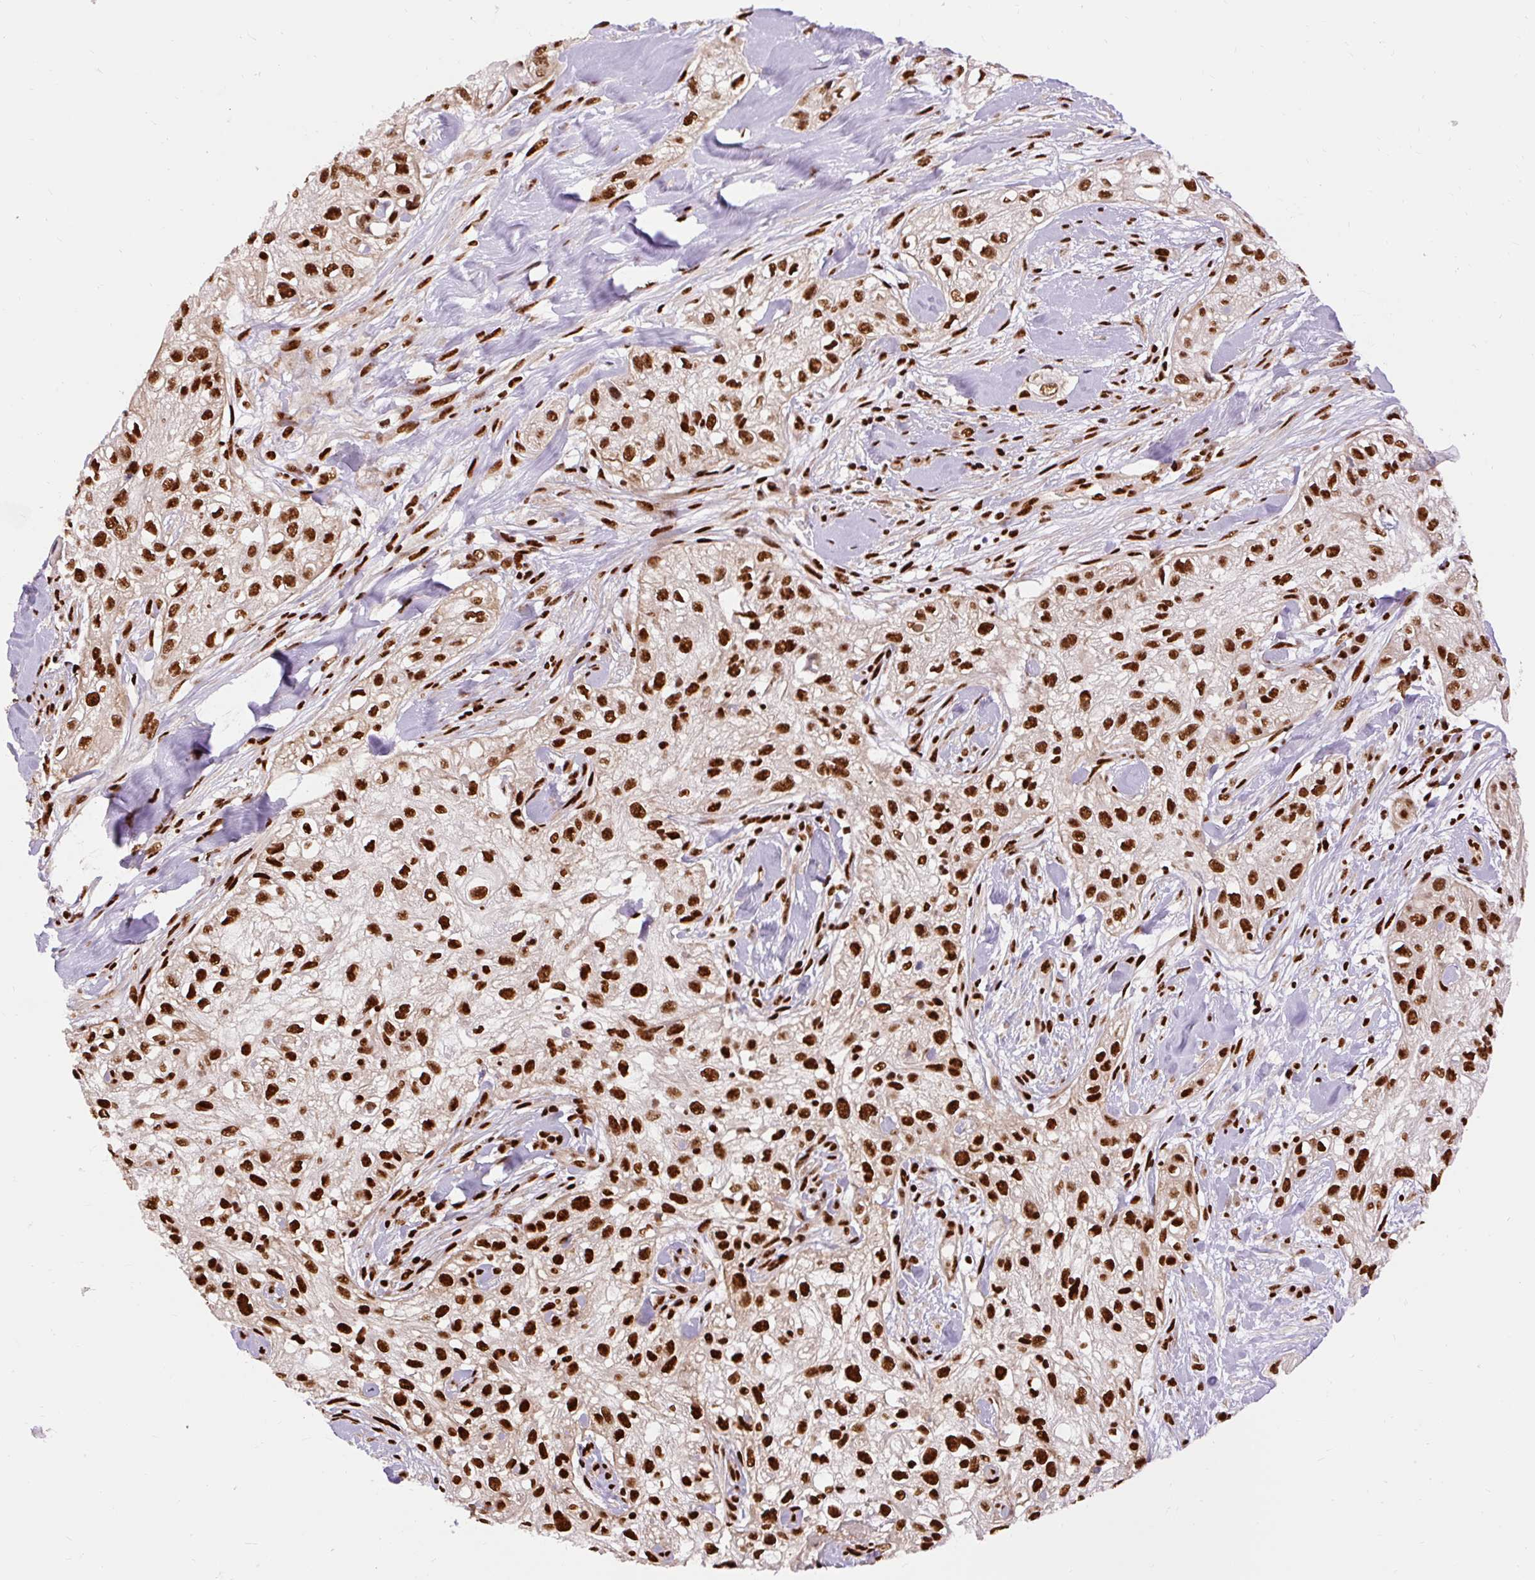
{"staining": {"intensity": "strong", "quantity": ">75%", "location": "nuclear"}, "tissue": "skin cancer", "cell_type": "Tumor cells", "image_type": "cancer", "snomed": [{"axis": "morphology", "description": "Squamous cell carcinoma, NOS"}, {"axis": "topography", "description": "Skin"}], "caption": "A histopathology image of human skin cancer stained for a protein shows strong nuclear brown staining in tumor cells.", "gene": "MECOM", "patient": {"sex": "male", "age": 82}}